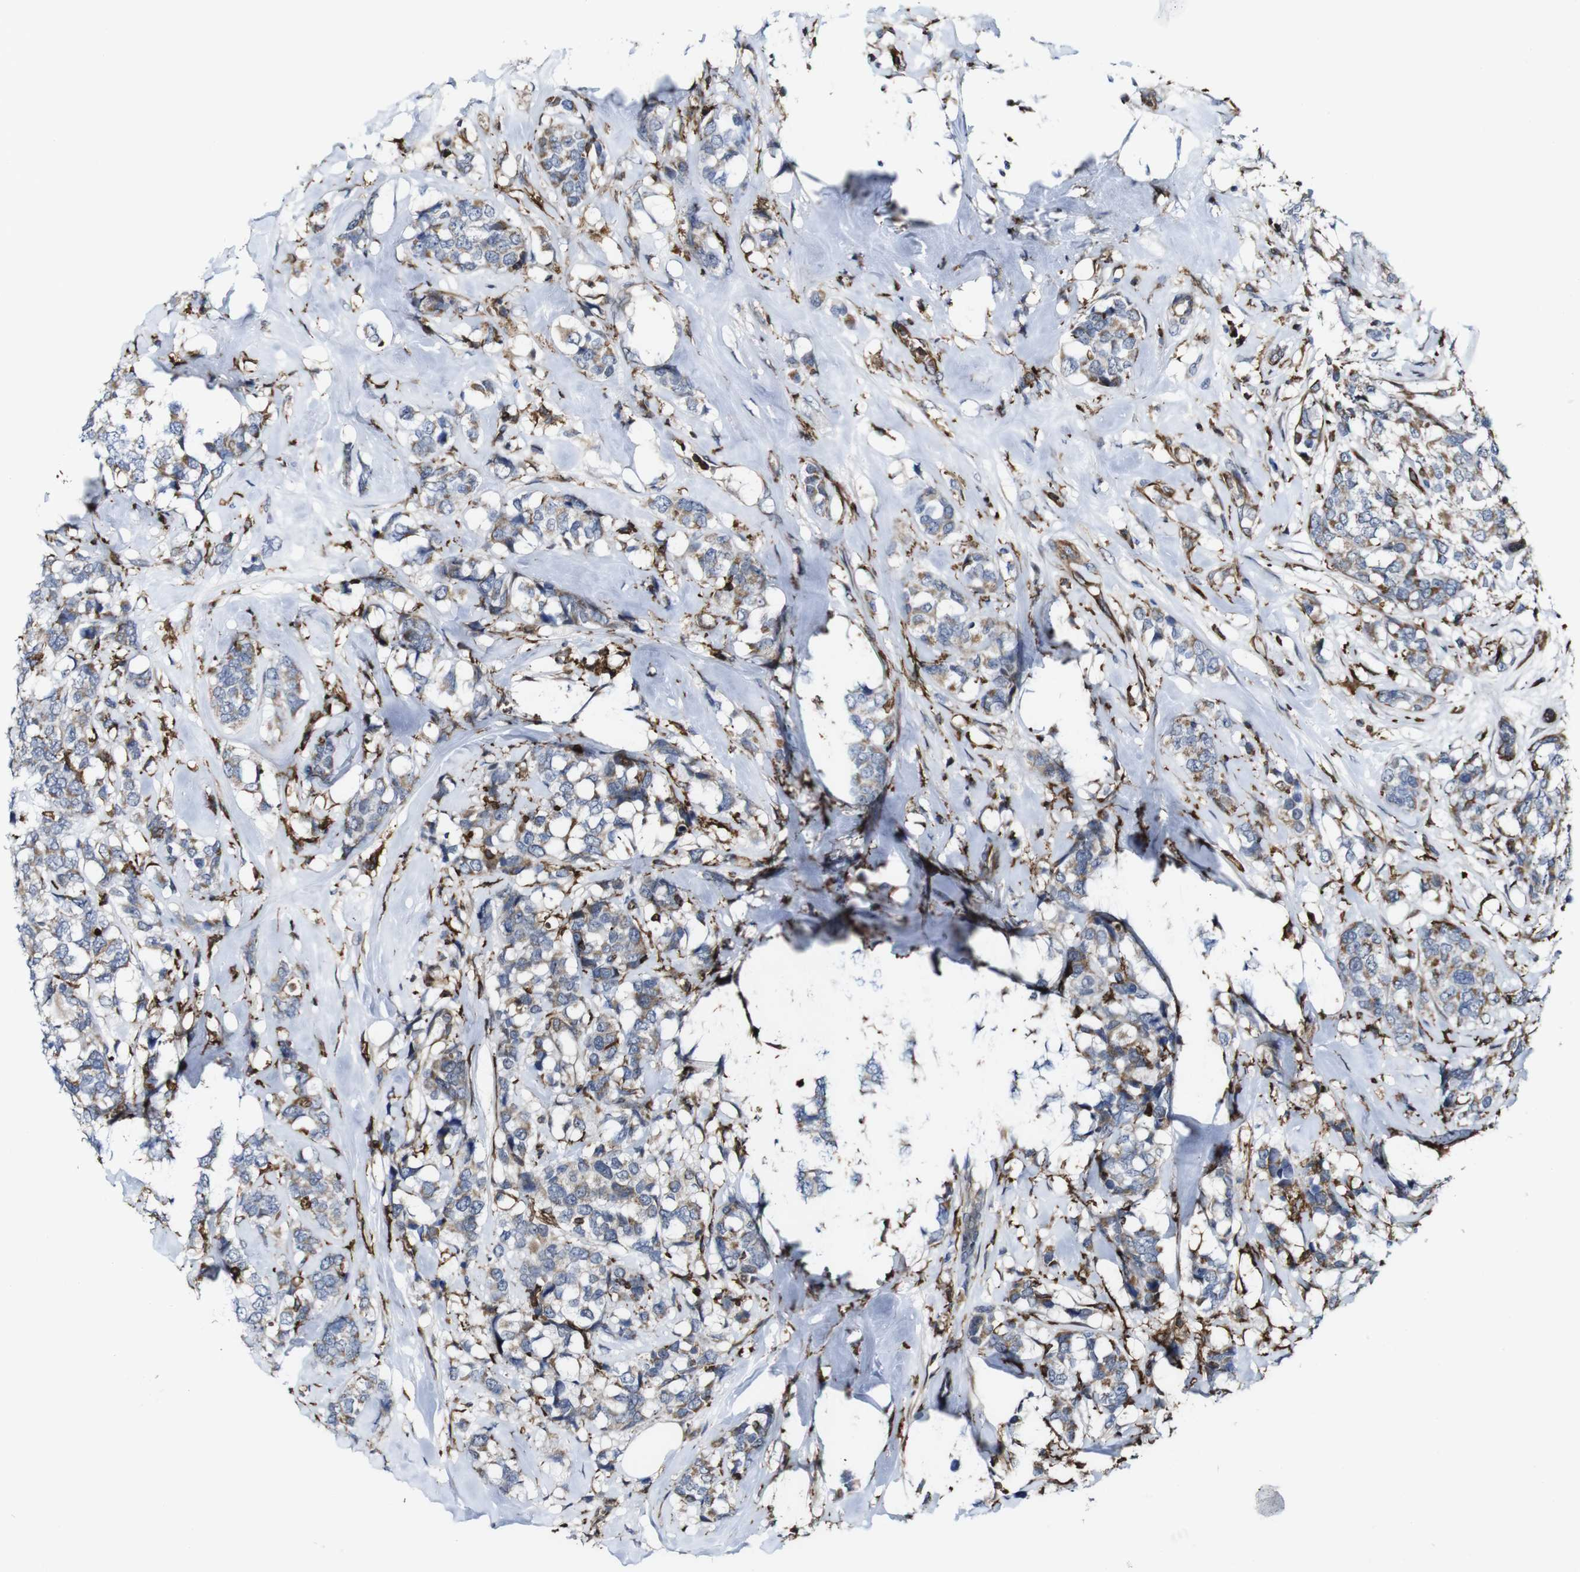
{"staining": {"intensity": "weak", "quantity": ">75%", "location": "cytoplasmic/membranous"}, "tissue": "breast cancer", "cell_type": "Tumor cells", "image_type": "cancer", "snomed": [{"axis": "morphology", "description": "Lobular carcinoma"}, {"axis": "topography", "description": "Breast"}], "caption": "Breast lobular carcinoma stained with immunohistochemistry exhibits weak cytoplasmic/membranous staining in about >75% of tumor cells. The protein of interest is stained brown, and the nuclei are stained in blue (DAB IHC with brightfield microscopy, high magnification).", "gene": "JAK2", "patient": {"sex": "female", "age": 59}}